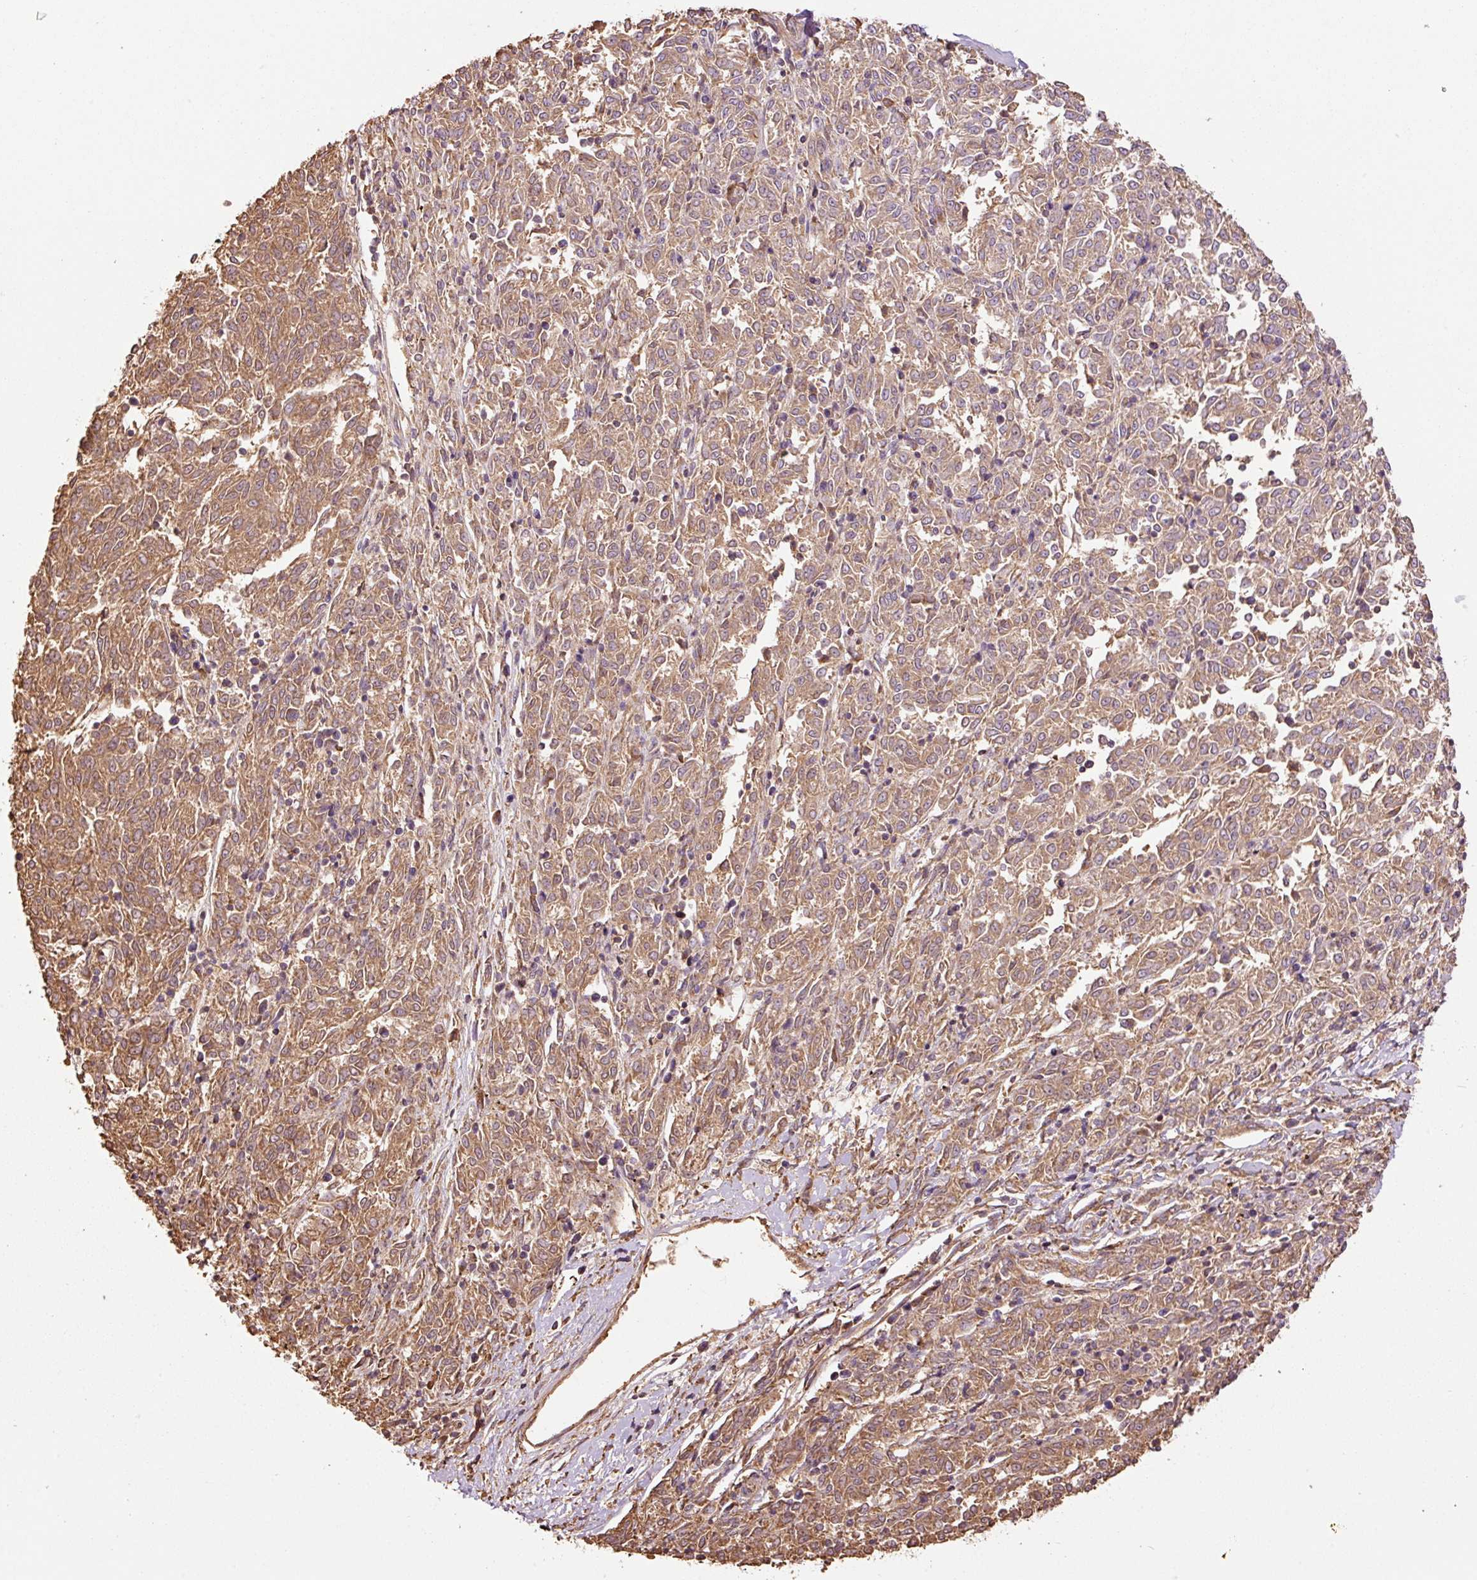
{"staining": {"intensity": "moderate", "quantity": ">75%", "location": "cytoplasmic/membranous"}, "tissue": "melanoma", "cell_type": "Tumor cells", "image_type": "cancer", "snomed": [{"axis": "morphology", "description": "Malignant melanoma, NOS"}, {"axis": "topography", "description": "Skin"}], "caption": "DAB immunohistochemical staining of human malignant melanoma displays moderate cytoplasmic/membranous protein positivity in about >75% of tumor cells.", "gene": "NID2", "patient": {"sex": "female", "age": 72}}